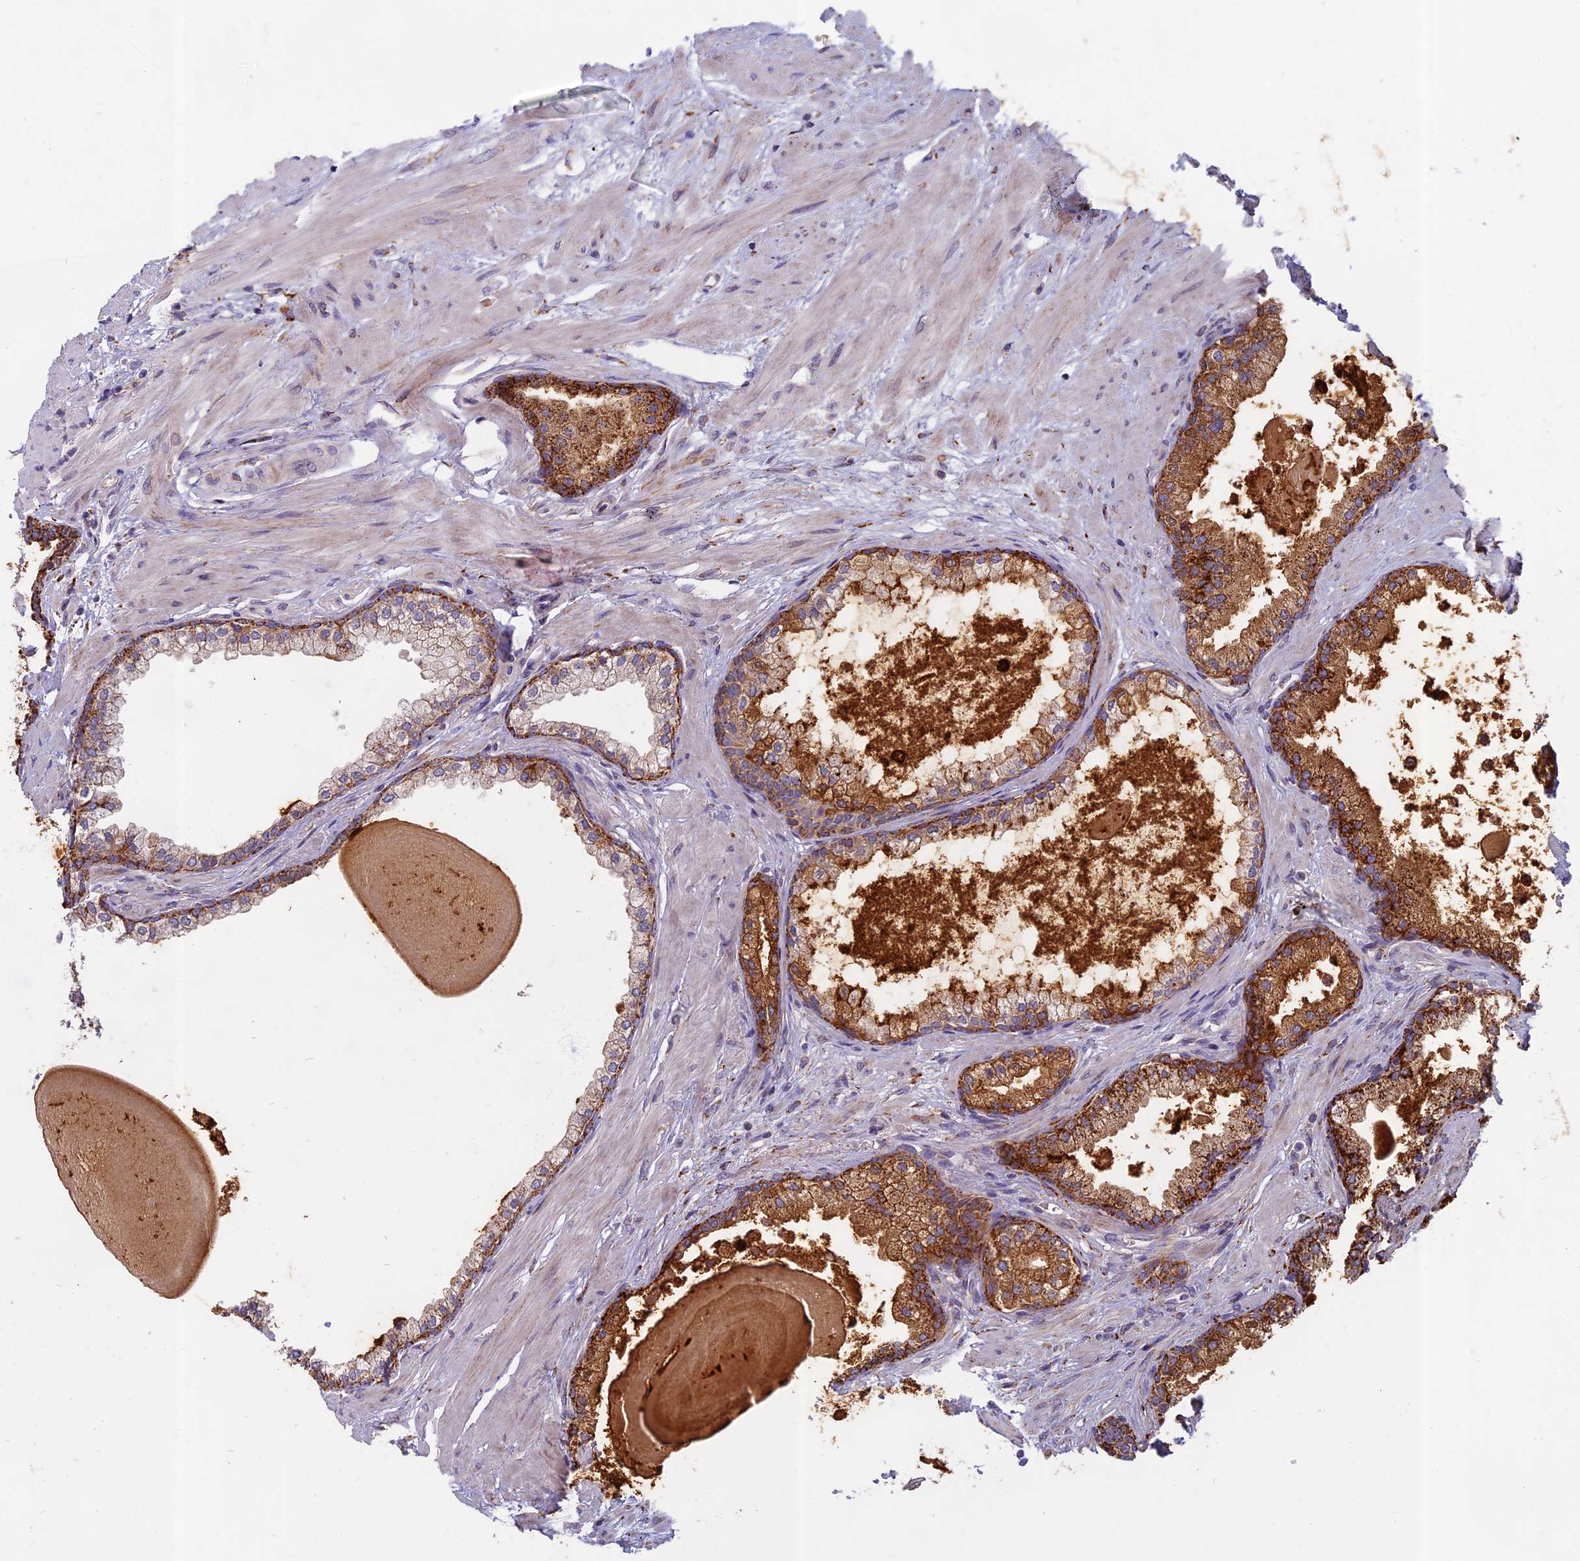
{"staining": {"intensity": "moderate", "quantity": "25%-75%", "location": "cytoplasmic/membranous"}, "tissue": "prostate", "cell_type": "Glandular cells", "image_type": "normal", "snomed": [{"axis": "morphology", "description": "Normal tissue, NOS"}, {"axis": "topography", "description": "Prostate"}], "caption": "Immunohistochemistry image of benign human prostate stained for a protein (brown), which reveals medium levels of moderate cytoplasmic/membranous staining in about 25%-75% of glandular cells.", "gene": "SEMA7A", "patient": {"sex": "male", "age": 57}}